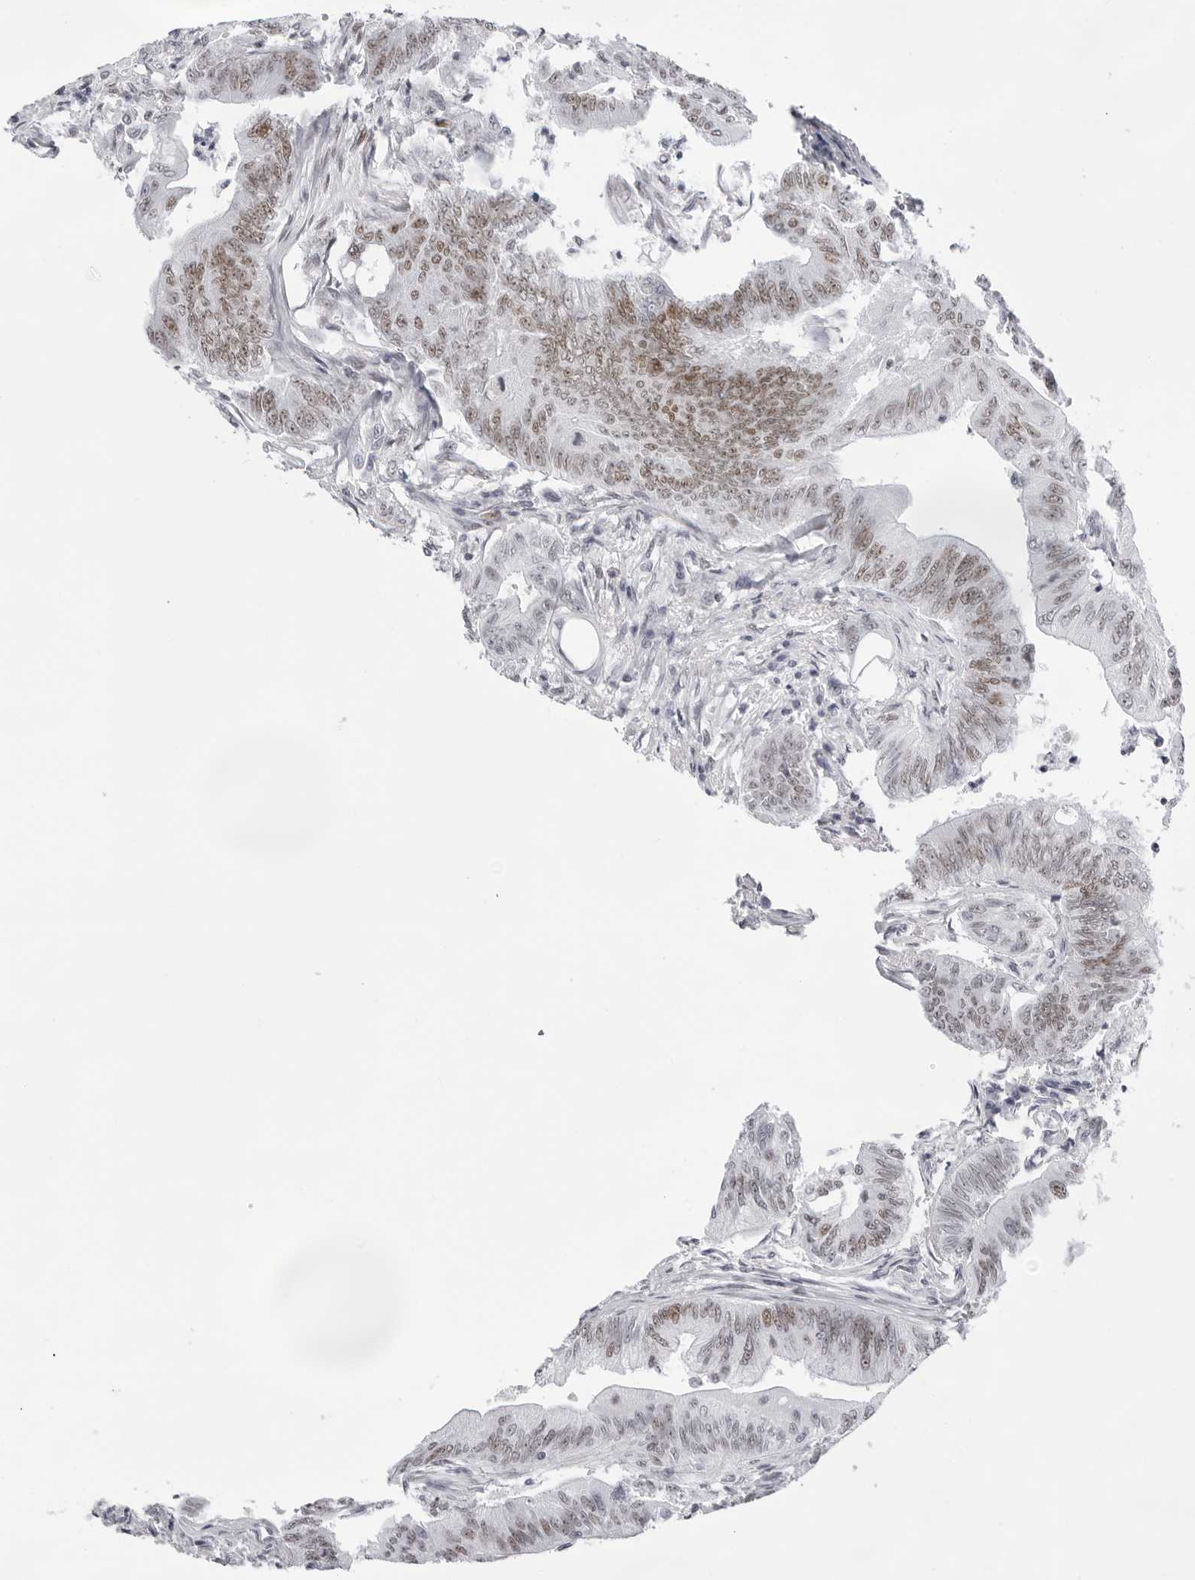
{"staining": {"intensity": "moderate", "quantity": ">75%", "location": "nuclear"}, "tissue": "colorectal cancer", "cell_type": "Tumor cells", "image_type": "cancer", "snomed": [{"axis": "morphology", "description": "Adenoma, NOS"}, {"axis": "morphology", "description": "Adenocarcinoma, NOS"}, {"axis": "topography", "description": "Colon"}], "caption": "Immunohistochemical staining of human colorectal adenoma shows moderate nuclear protein staining in approximately >75% of tumor cells.", "gene": "IRF2BP2", "patient": {"sex": "male", "age": 79}}